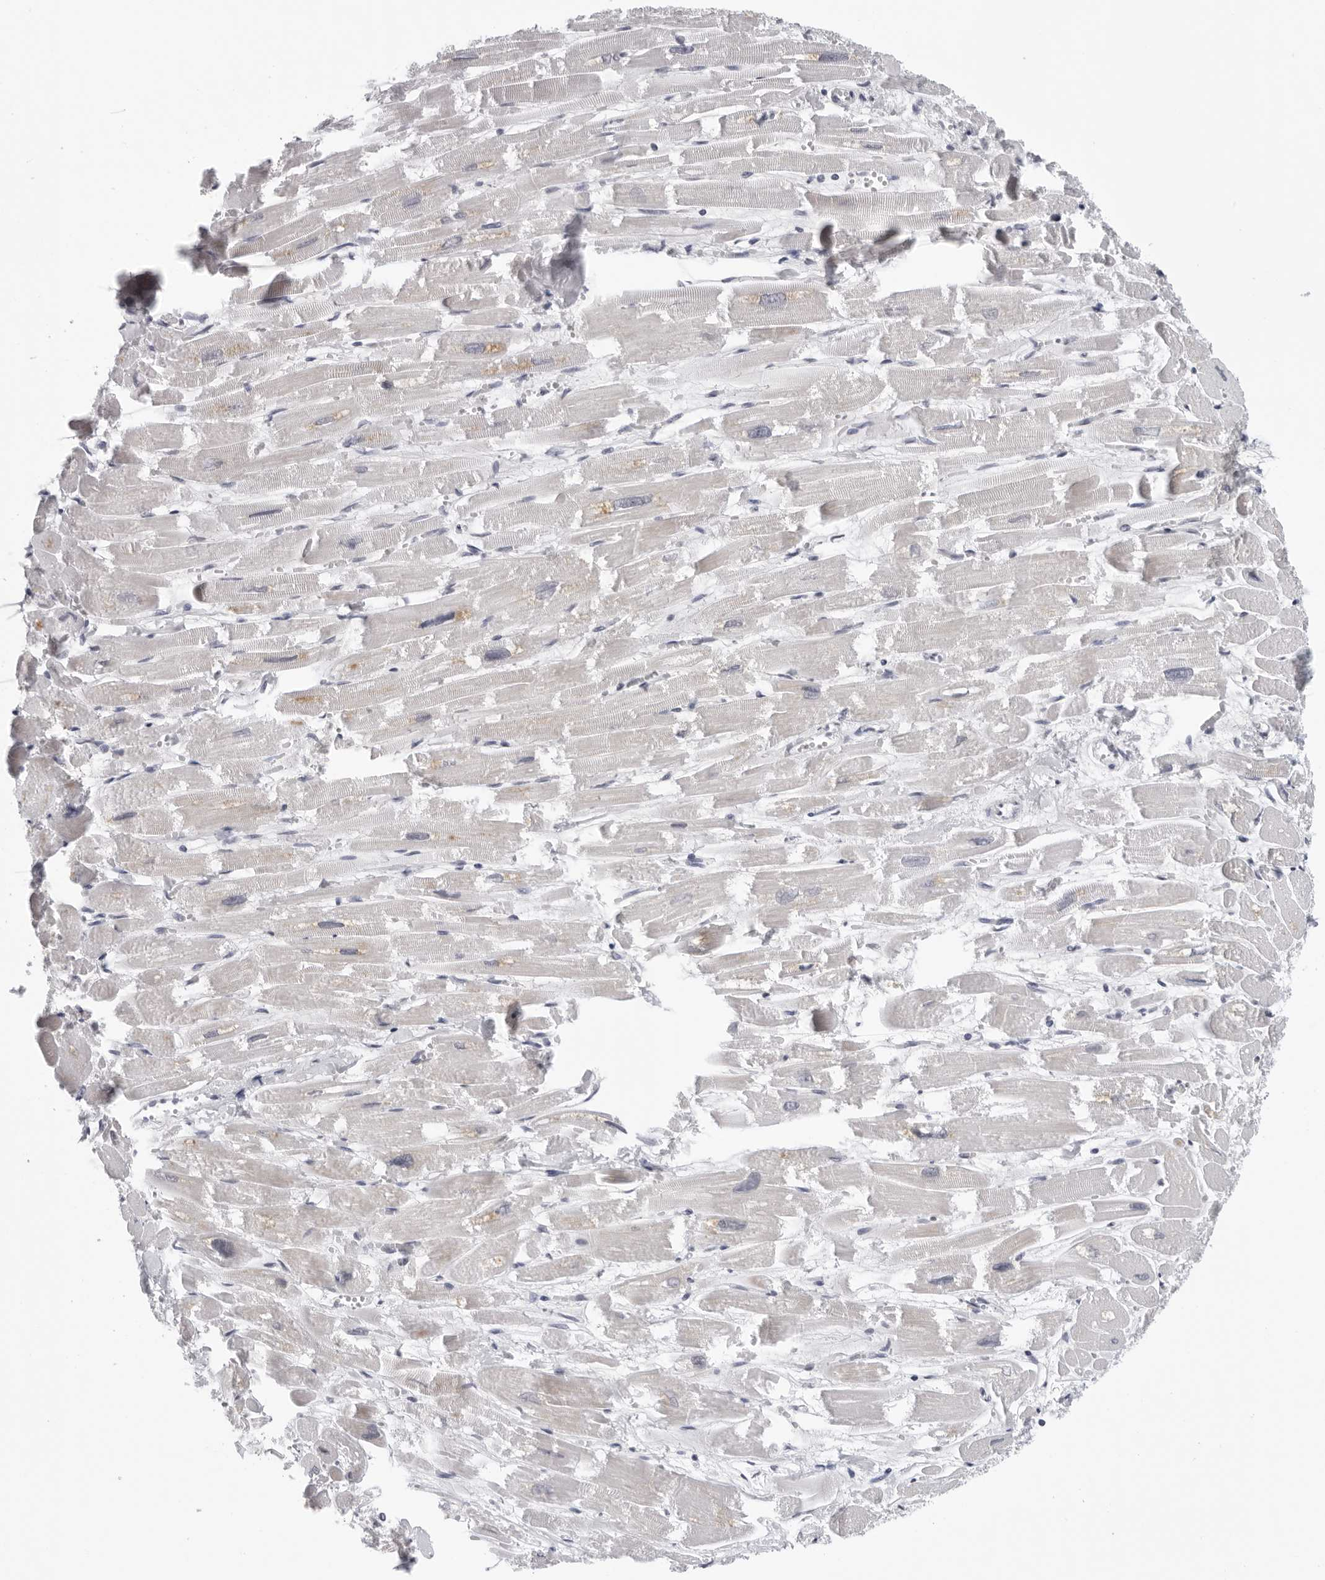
{"staining": {"intensity": "moderate", "quantity": "<25%", "location": "cytoplasmic/membranous"}, "tissue": "heart muscle", "cell_type": "Cardiomyocytes", "image_type": "normal", "snomed": [{"axis": "morphology", "description": "Normal tissue, NOS"}, {"axis": "topography", "description": "Heart"}], "caption": "Unremarkable heart muscle exhibits moderate cytoplasmic/membranous expression in approximately <25% of cardiomyocytes Immunohistochemistry stains the protein in brown and the nuclei are stained blue..", "gene": "CPT2", "patient": {"sex": "male", "age": 54}}